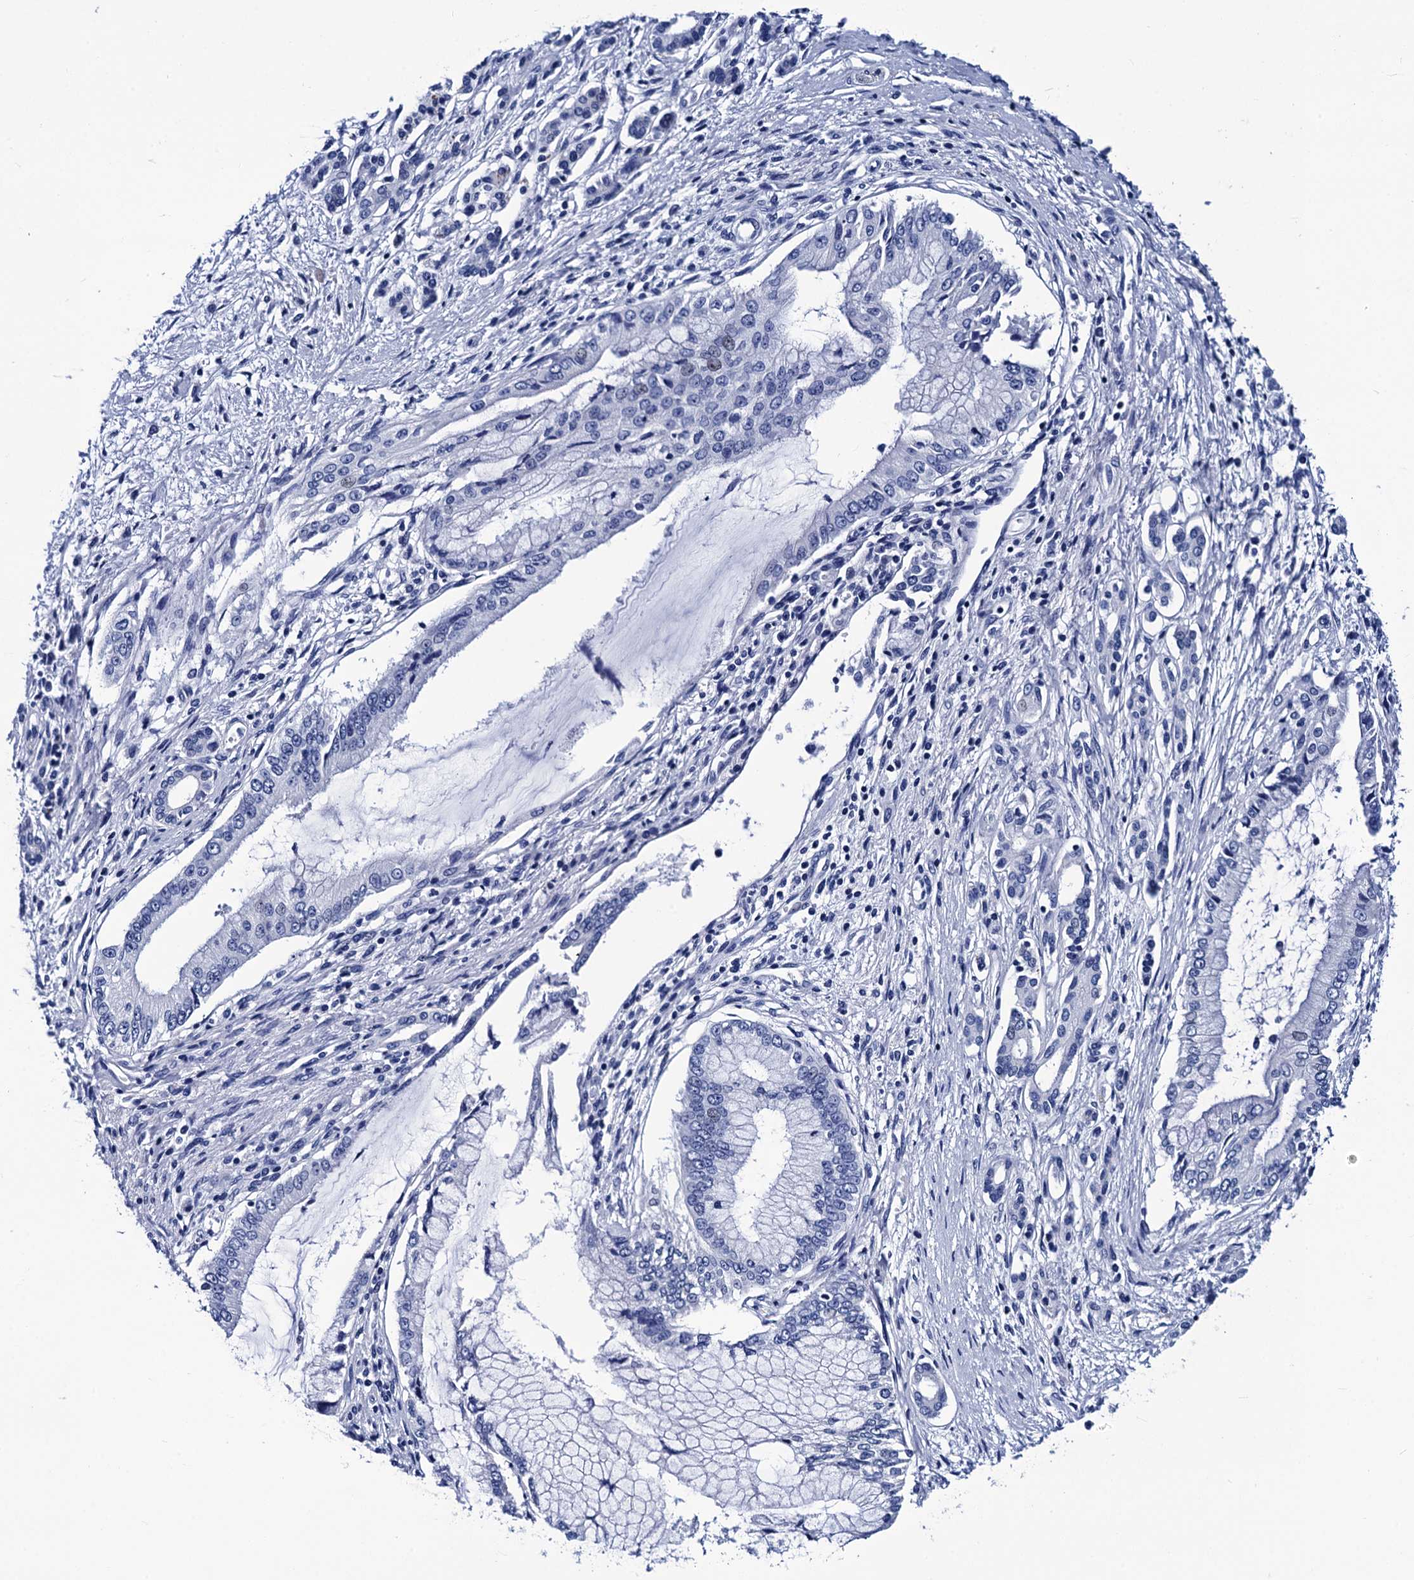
{"staining": {"intensity": "negative", "quantity": "none", "location": "none"}, "tissue": "pancreatic cancer", "cell_type": "Tumor cells", "image_type": "cancer", "snomed": [{"axis": "morphology", "description": "Adenocarcinoma, NOS"}, {"axis": "topography", "description": "Pancreas"}], "caption": "A photomicrograph of human pancreatic adenocarcinoma is negative for staining in tumor cells. (Brightfield microscopy of DAB immunohistochemistry at high magnification).", "gene": "MYBPC3", "patient": {"sex": "male", "age": 58}}